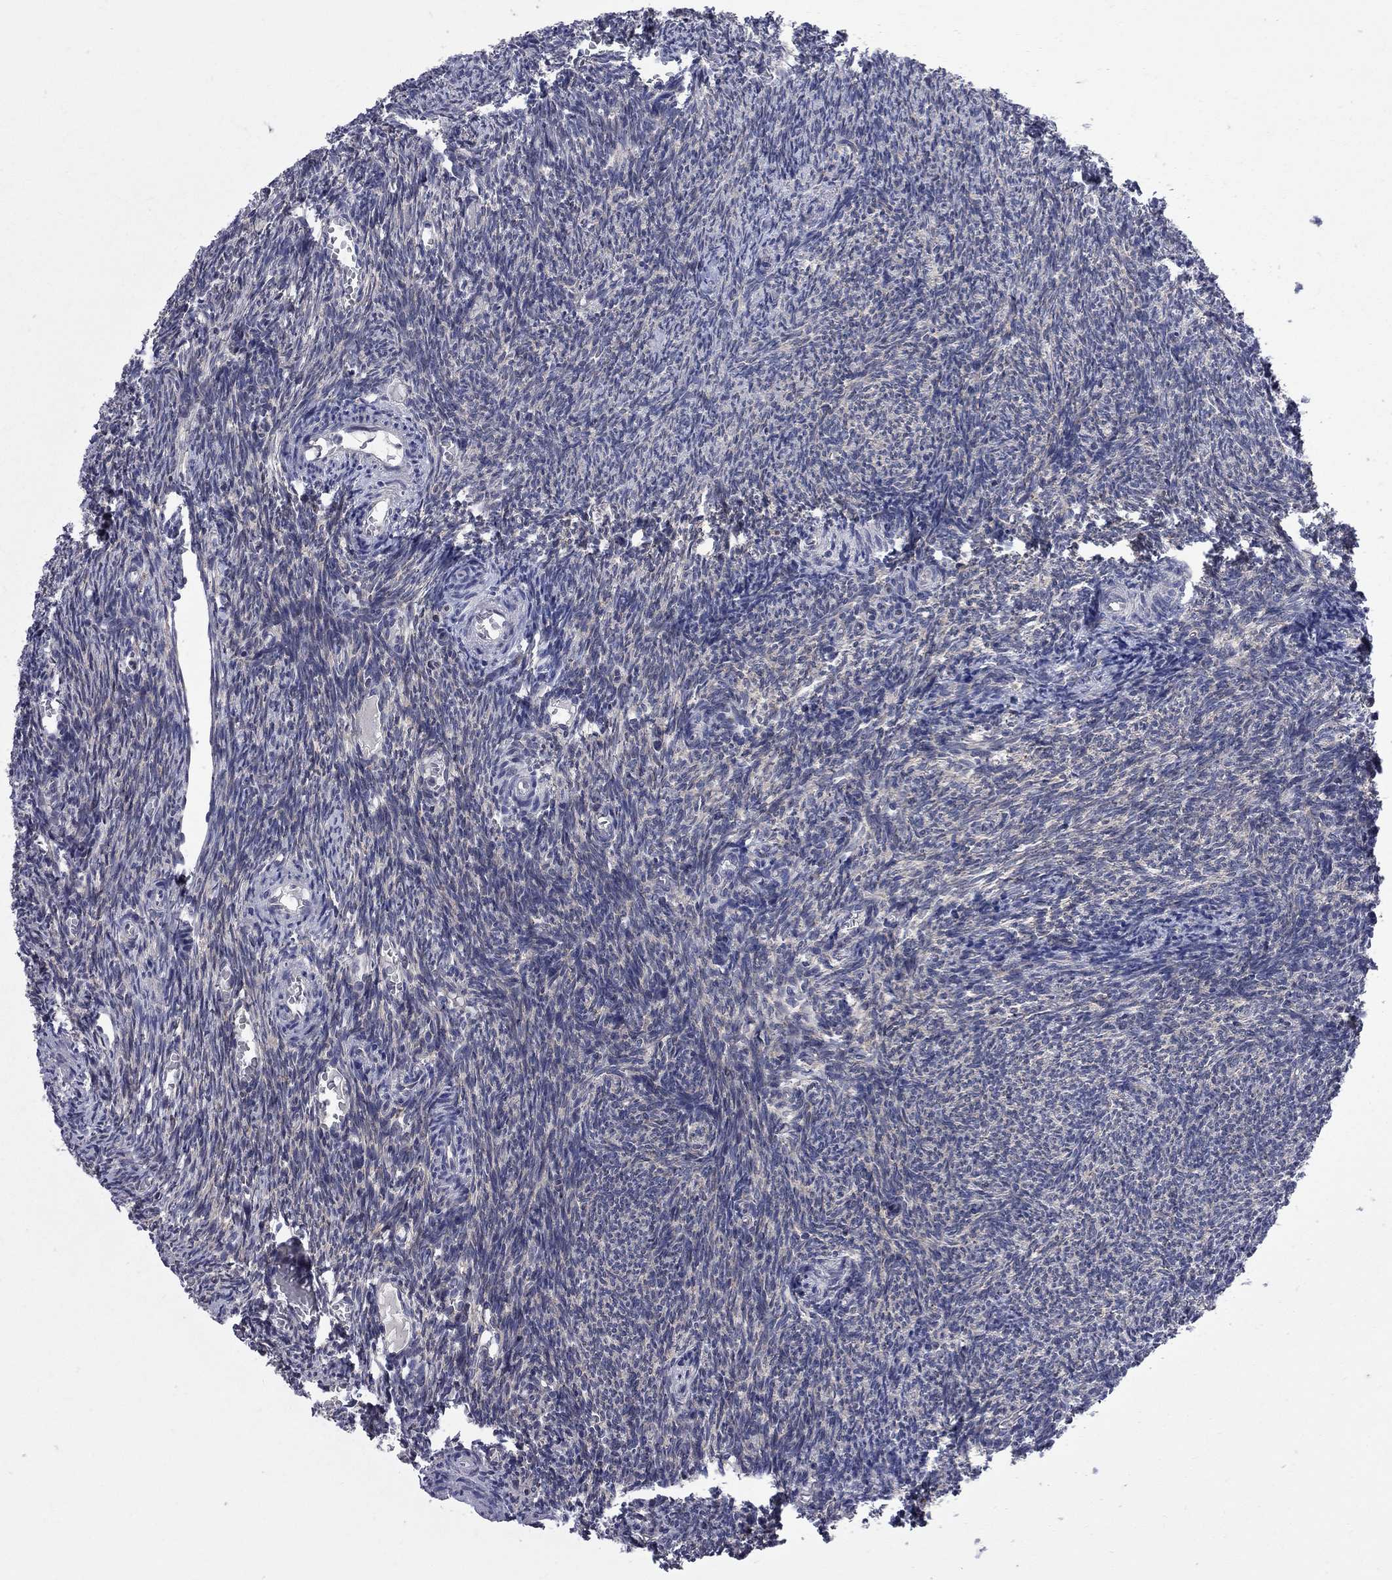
{"staining": {"intensity": "moderate", "quantity": "25%-75%", "location": "cytoplasmic/membranous"}, "tissue": "ovary", "cell_type": "Follicle cells", "image_type": "normal", "snomed": [{"axis": "morphology", "description": "Normal tissue, NOS"}, {"axis": "topography", "description": "Ovary"}], "caption": "Protein expression analysis of unremarkable human ovary reveals moderate cytoplasmic/membranous positivity in approximately 25%-75% of follicle cells.", "gene": "CNOT11", "patient": {"sex": "female", "age": 39}}